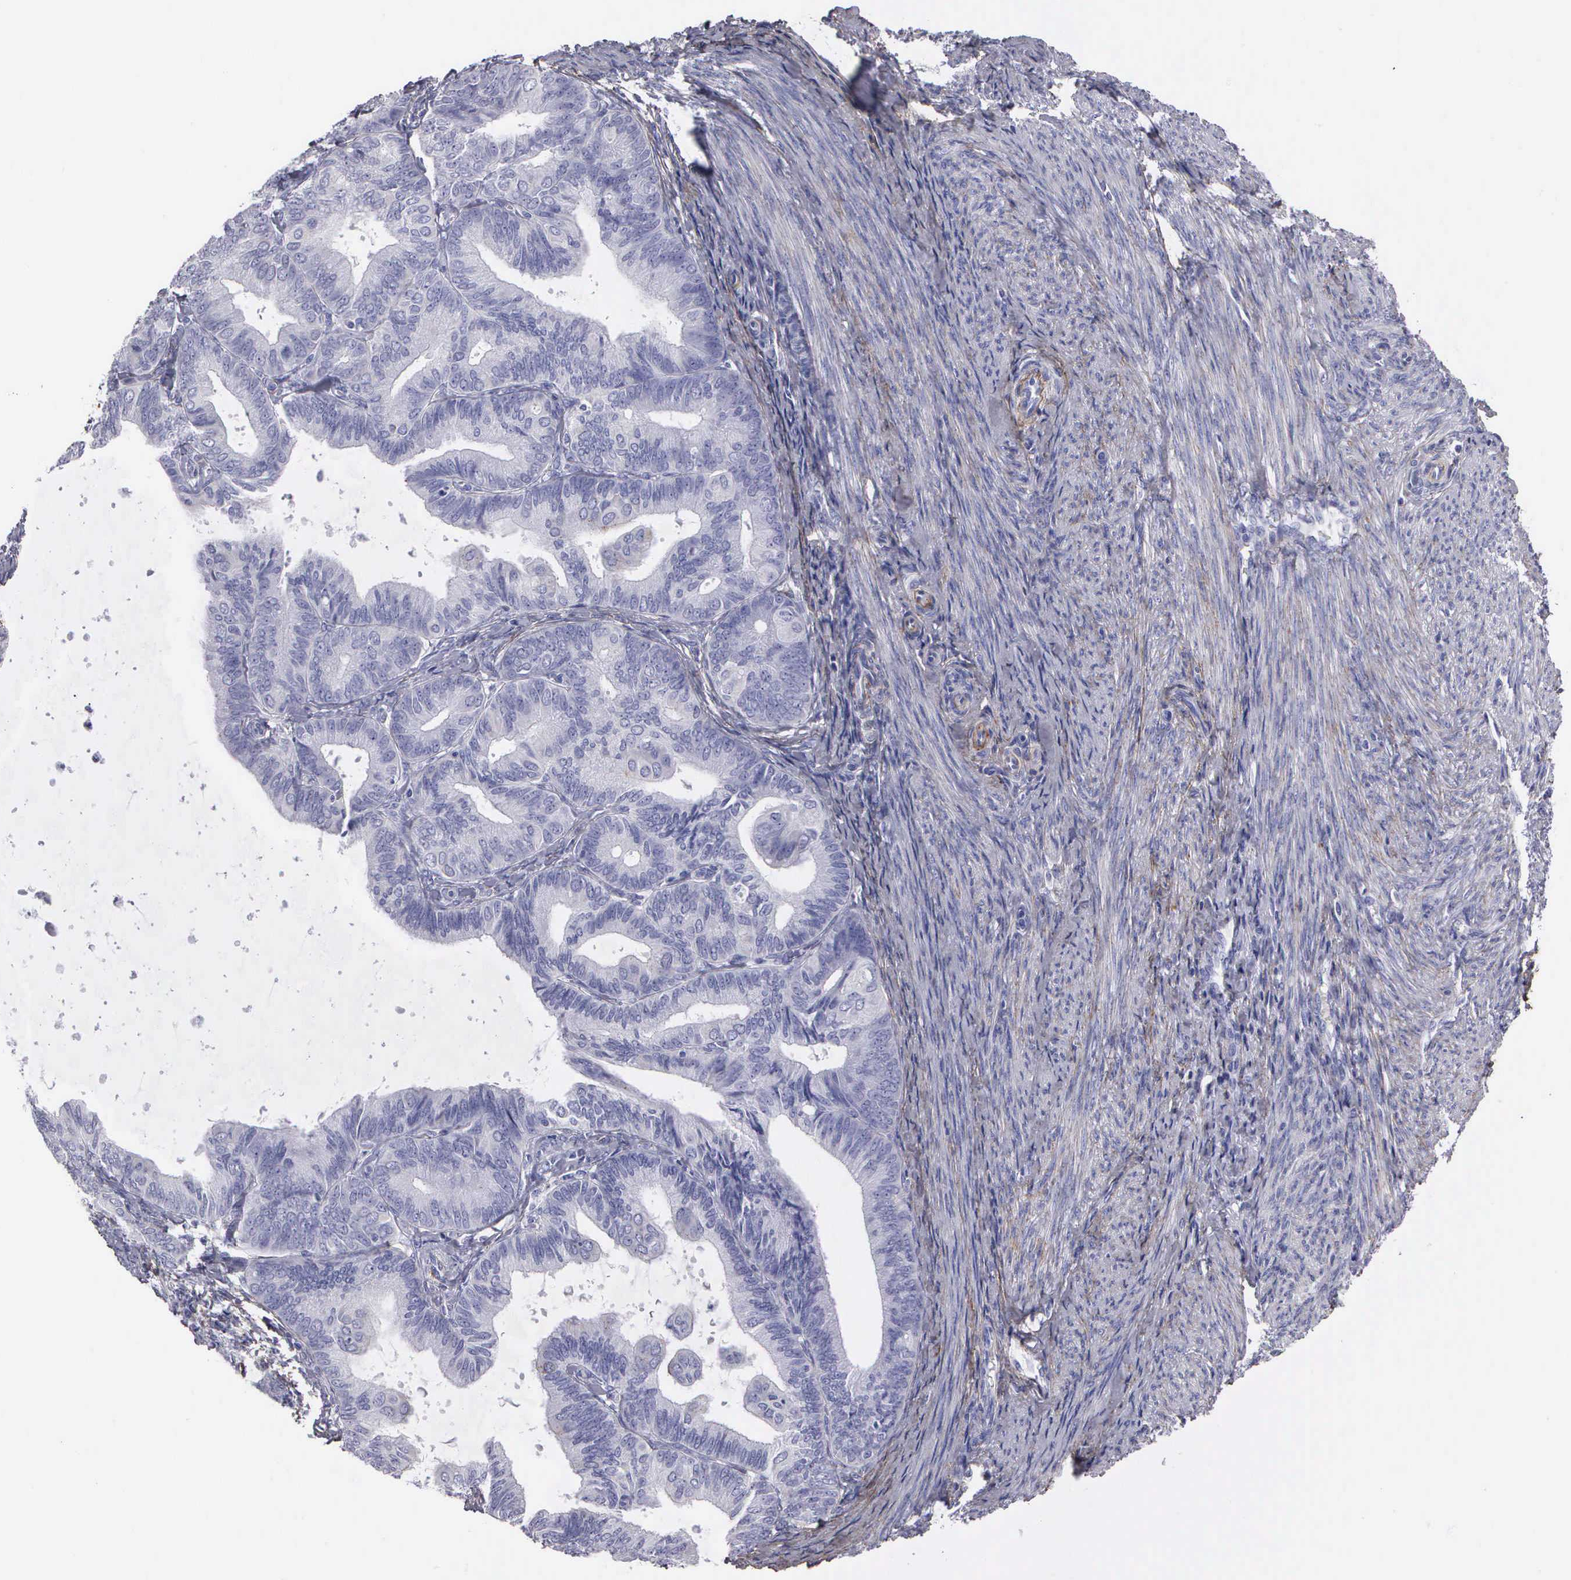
{"staining": {"intensity": "negative", "quantity": "none", "location": "none"}, "tissue": "endometrial cancer", "cell_type": "Tumor cells", "image_type": "cancer", "snomed": [{"axis": "morphology", "description": "Adenocarcinoma, NOS"}, {"axis": "topography", "description": "Endometrium"}], "caption": "A micrograph of human endometrial adenocarcinoma is negative for staining in tumor cells.", "gene": "FBLN5", "patient": {"sex": "female", "age": 63}}